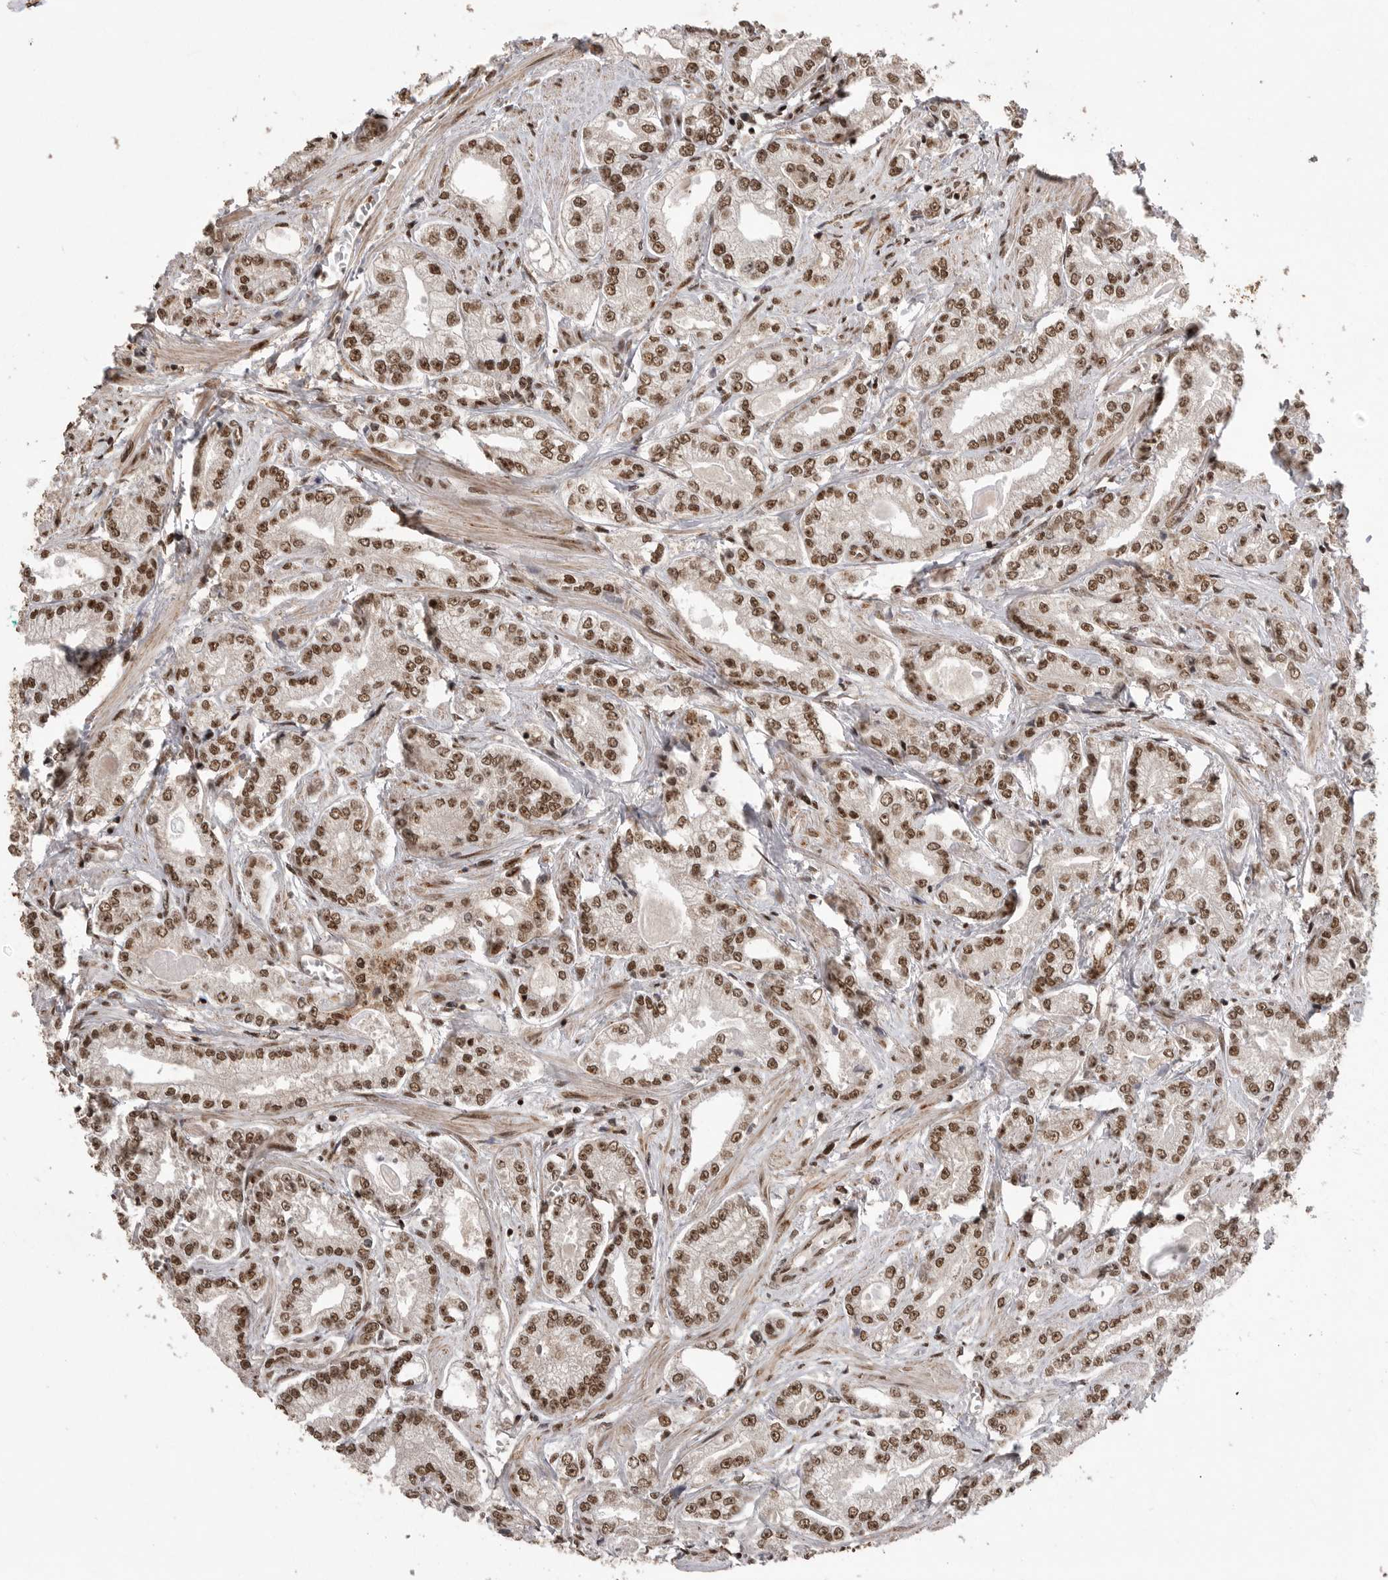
{"staining": {"intensity": "strong", "quantity": ">75%", "location": "nuclear"}, "tissue": "prostate cancer", "cell_type": "Tumor cells", "image_type": "cancer", "snomed": [{"axis": "morphology", "description": "Adenocarcinoma, Low grade"}, {"axis": "topography", "description": "Prostate"}], "caption": "Protein staining by IHC shows strong nuclear staining in approximately >75% of tumor cells in prostate cancer. Nuclei are stained in blue.", "gene": "PPP1R8", "patient": {"sex": "male", "age": 62}}